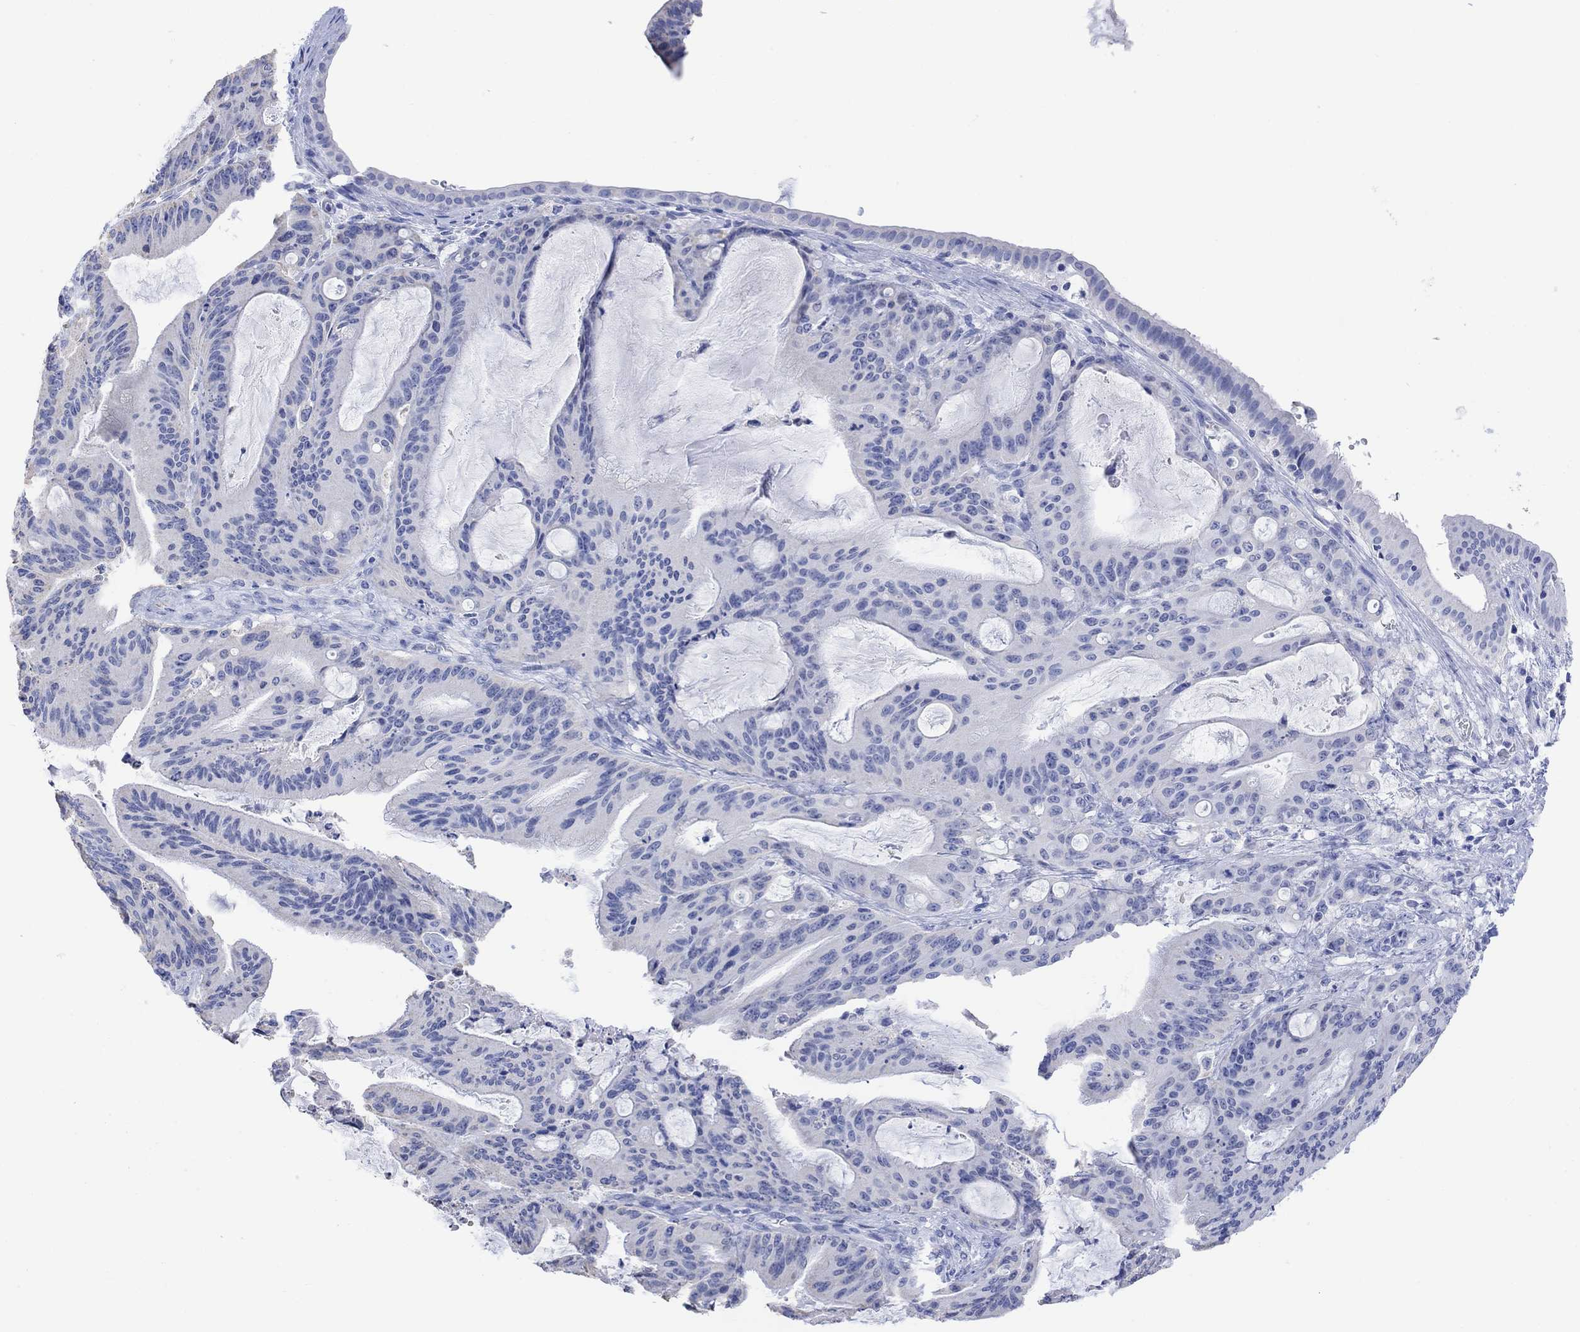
{"staining": {"intensity": "negative", "quantity": "none", "location": "none"}, "tissue": "liver cancer", "cell_type": "Tumor cells", "image_type": "cancer", "snomed": [{"axis": "morphology", "description": "Cholangiocarcinoma"}, {"axis": "topography", "description": "Liver"}], "caption": "DAB immunohistochemical staining of human liver cancer shows no significant staining in tumor cells.", "gene": "SYT12", "patient": {"sex": "female", "age": 73}}